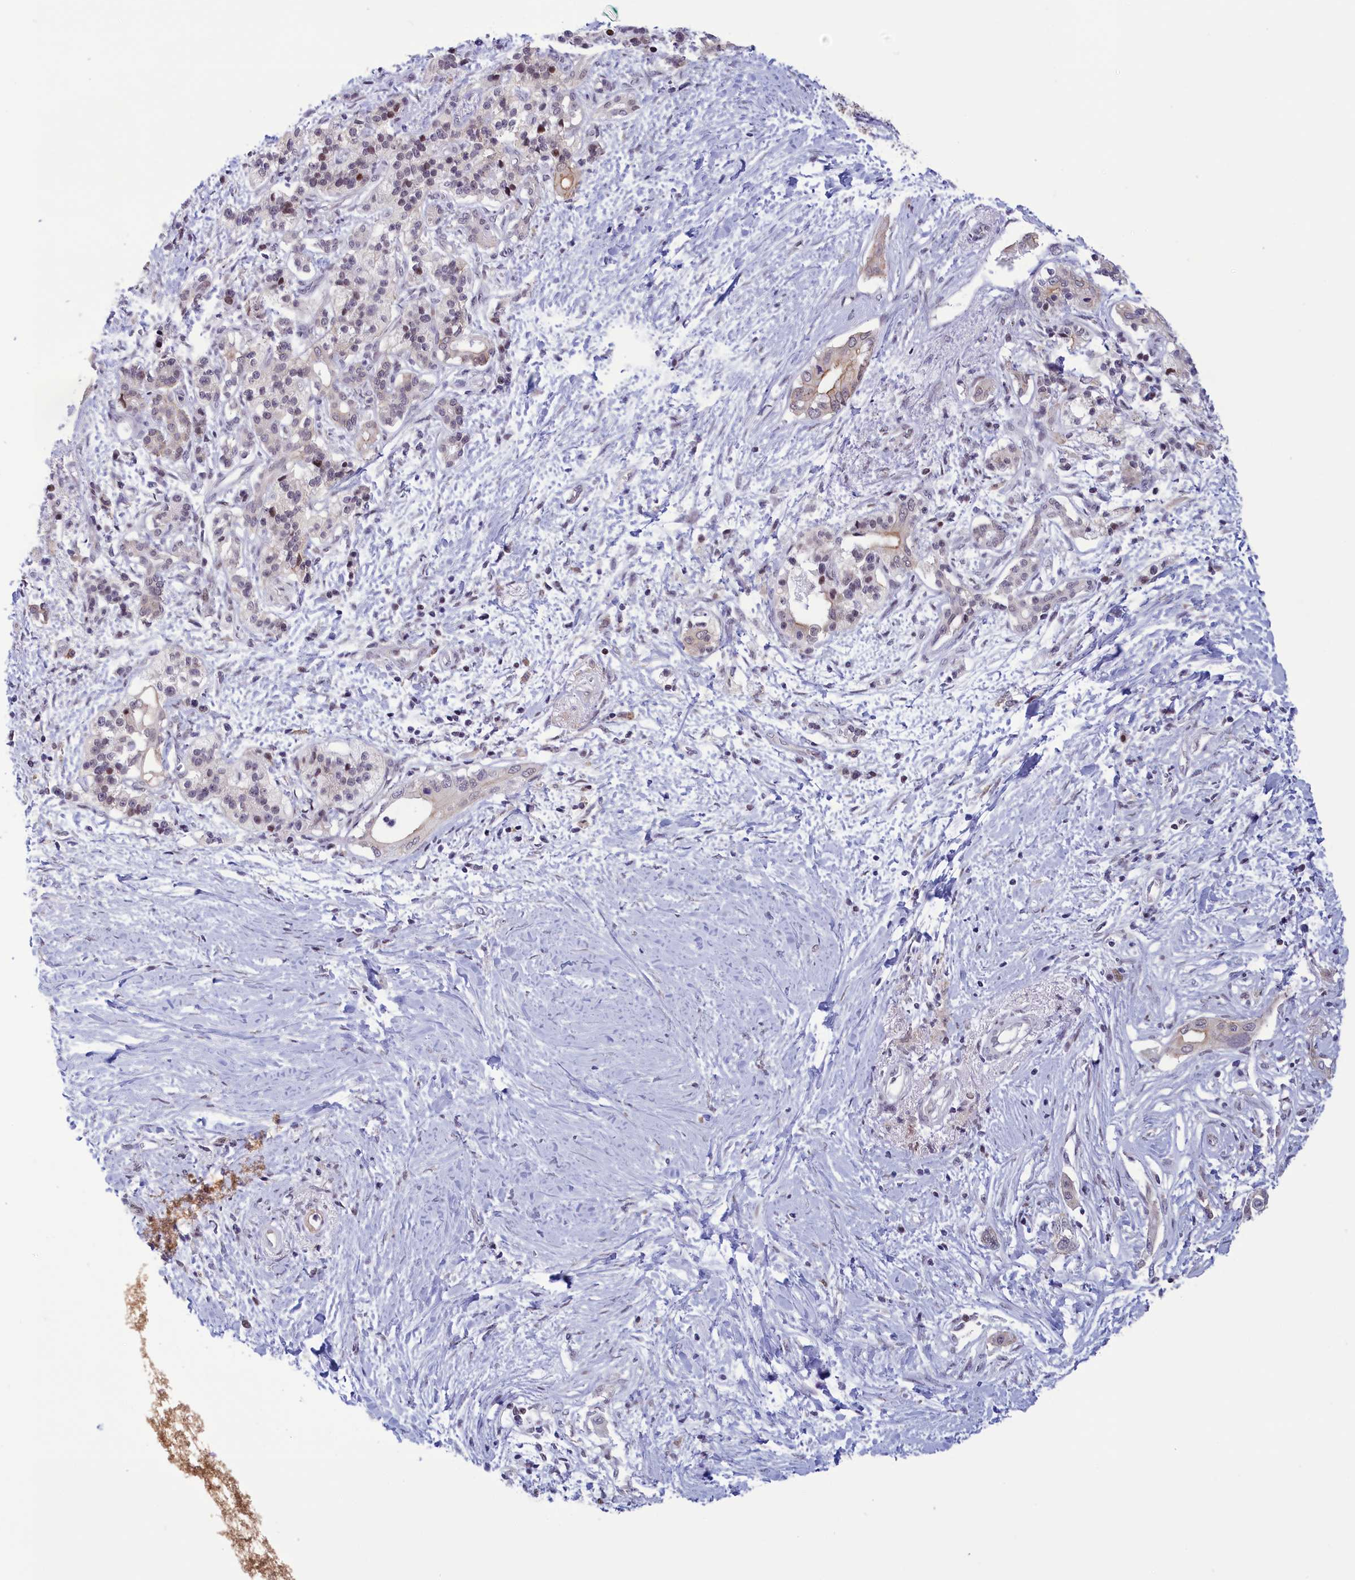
{"staining": {"intensity": "weak", "quantity": "<25%", "location": "cytoplasmic/membranous"}, "tissue": "pancreatic cancer", "cell_type": "Tumor cells", "image_type": "cancer", "snomed": [{"axis": "morphology", "description": "Normal tissue, NOS"}, {"axis": "morphology", "description": "Adenocarcinoma, NOS"}, {"axis": "topography", "description": "Pancreas"}, {"axis": "topography", "description": "Peripheral nerve tissue"}], "caption": "Tumor cells are negative for protein expression in human pancreatic cancer.", "gene": "CORO2A", "patient": {"sex": "male", "age": 59}}